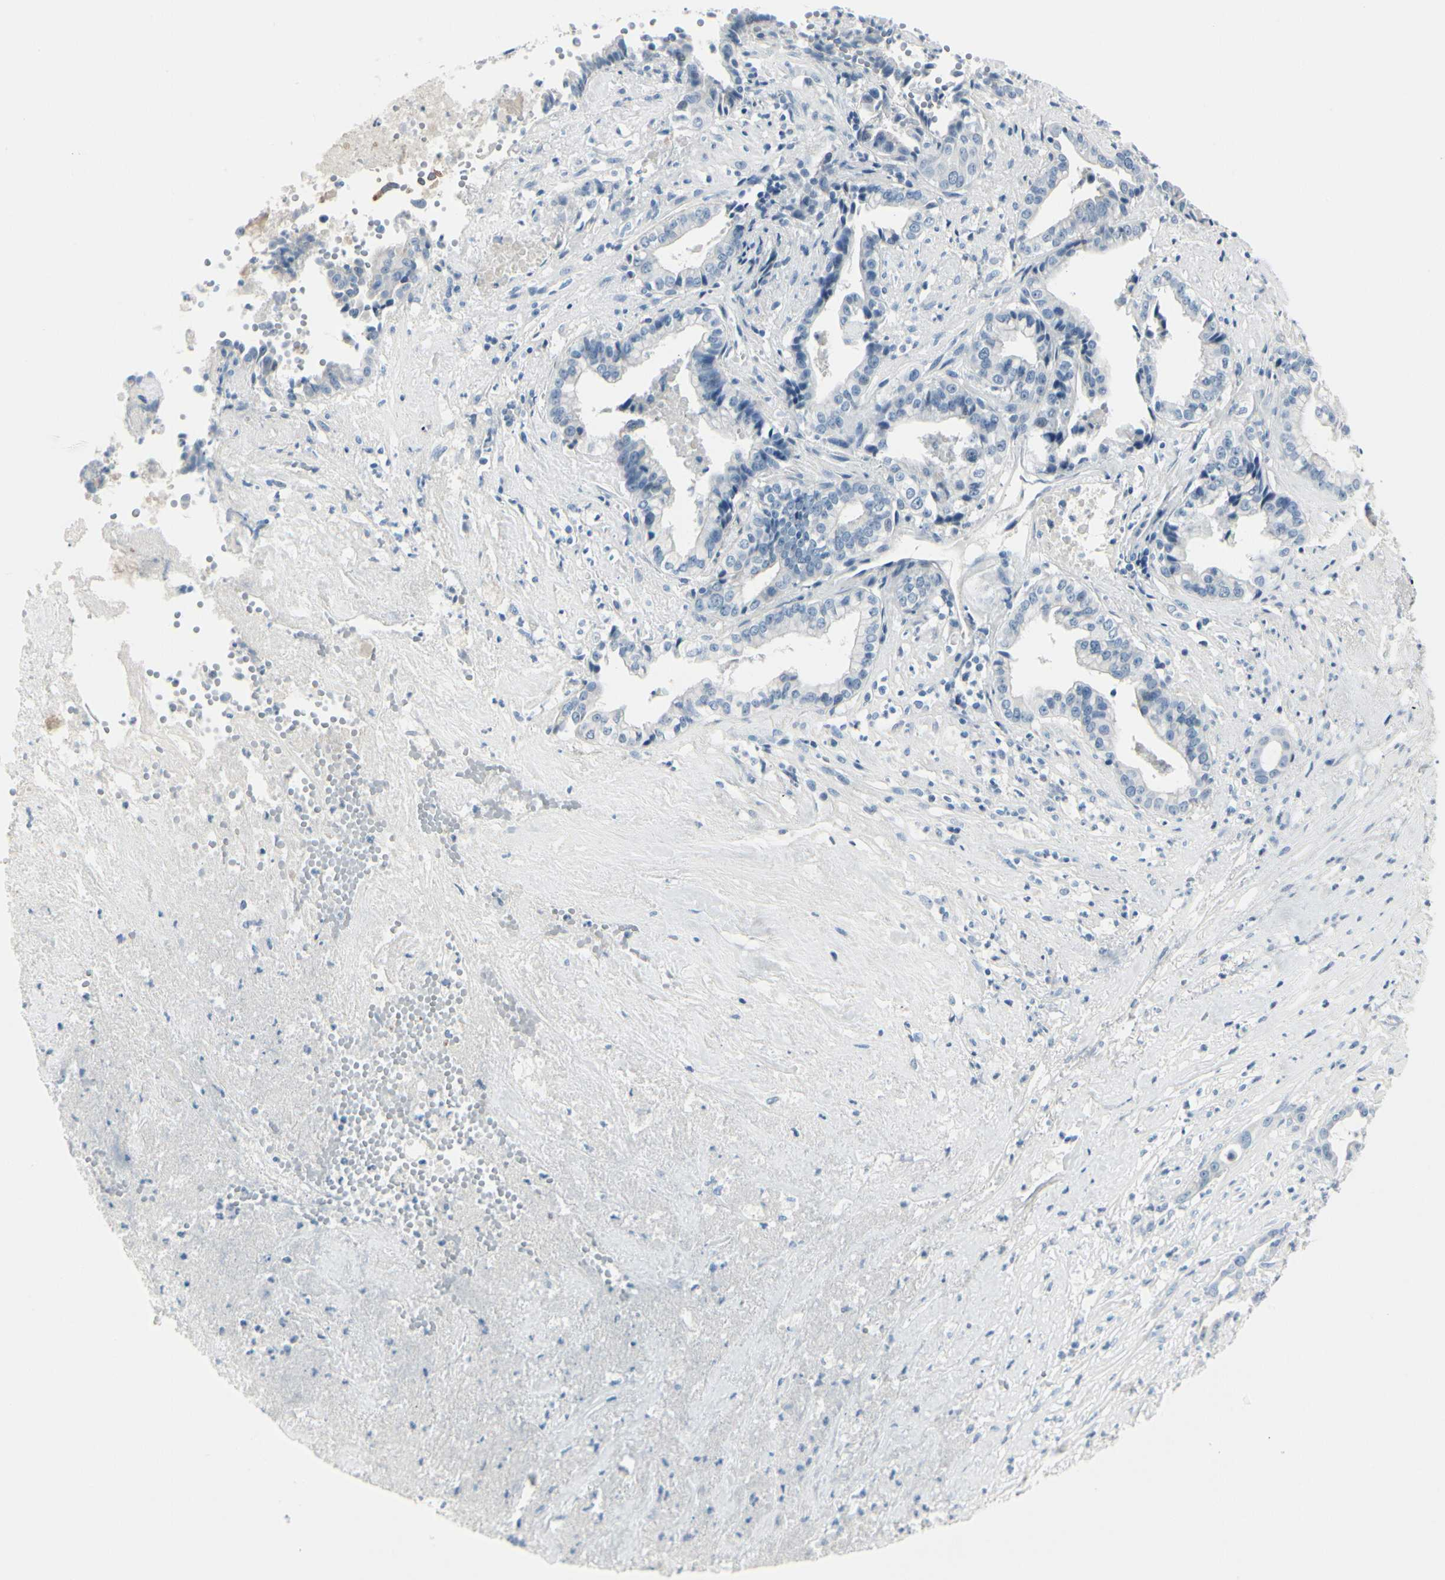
{"staining": {"intensity": "negative", "quantity": "none", "location": "none"}, "tissue": "liver cancer", "cell_type": "Tumor cells", "image_type": "cancer", "snomed": [{"axis": "morphology", "description": "Cholangiocarcinoma"}, {"axis": "topography", "description": "Liver"}], "caption": "The IHC photomicrograph has no significant staining in tumor cells of liver cancer (cholangiocarcinoma) tissue. (Stains: DAB (3,3'-diaminobenzidine) immunohistochemistry with hematoxylin counter stain, Microscopy: brightfield microscopy at high magnification).", "gene": "CDHR5", "patient": {"sex": "female", "age": 61}}